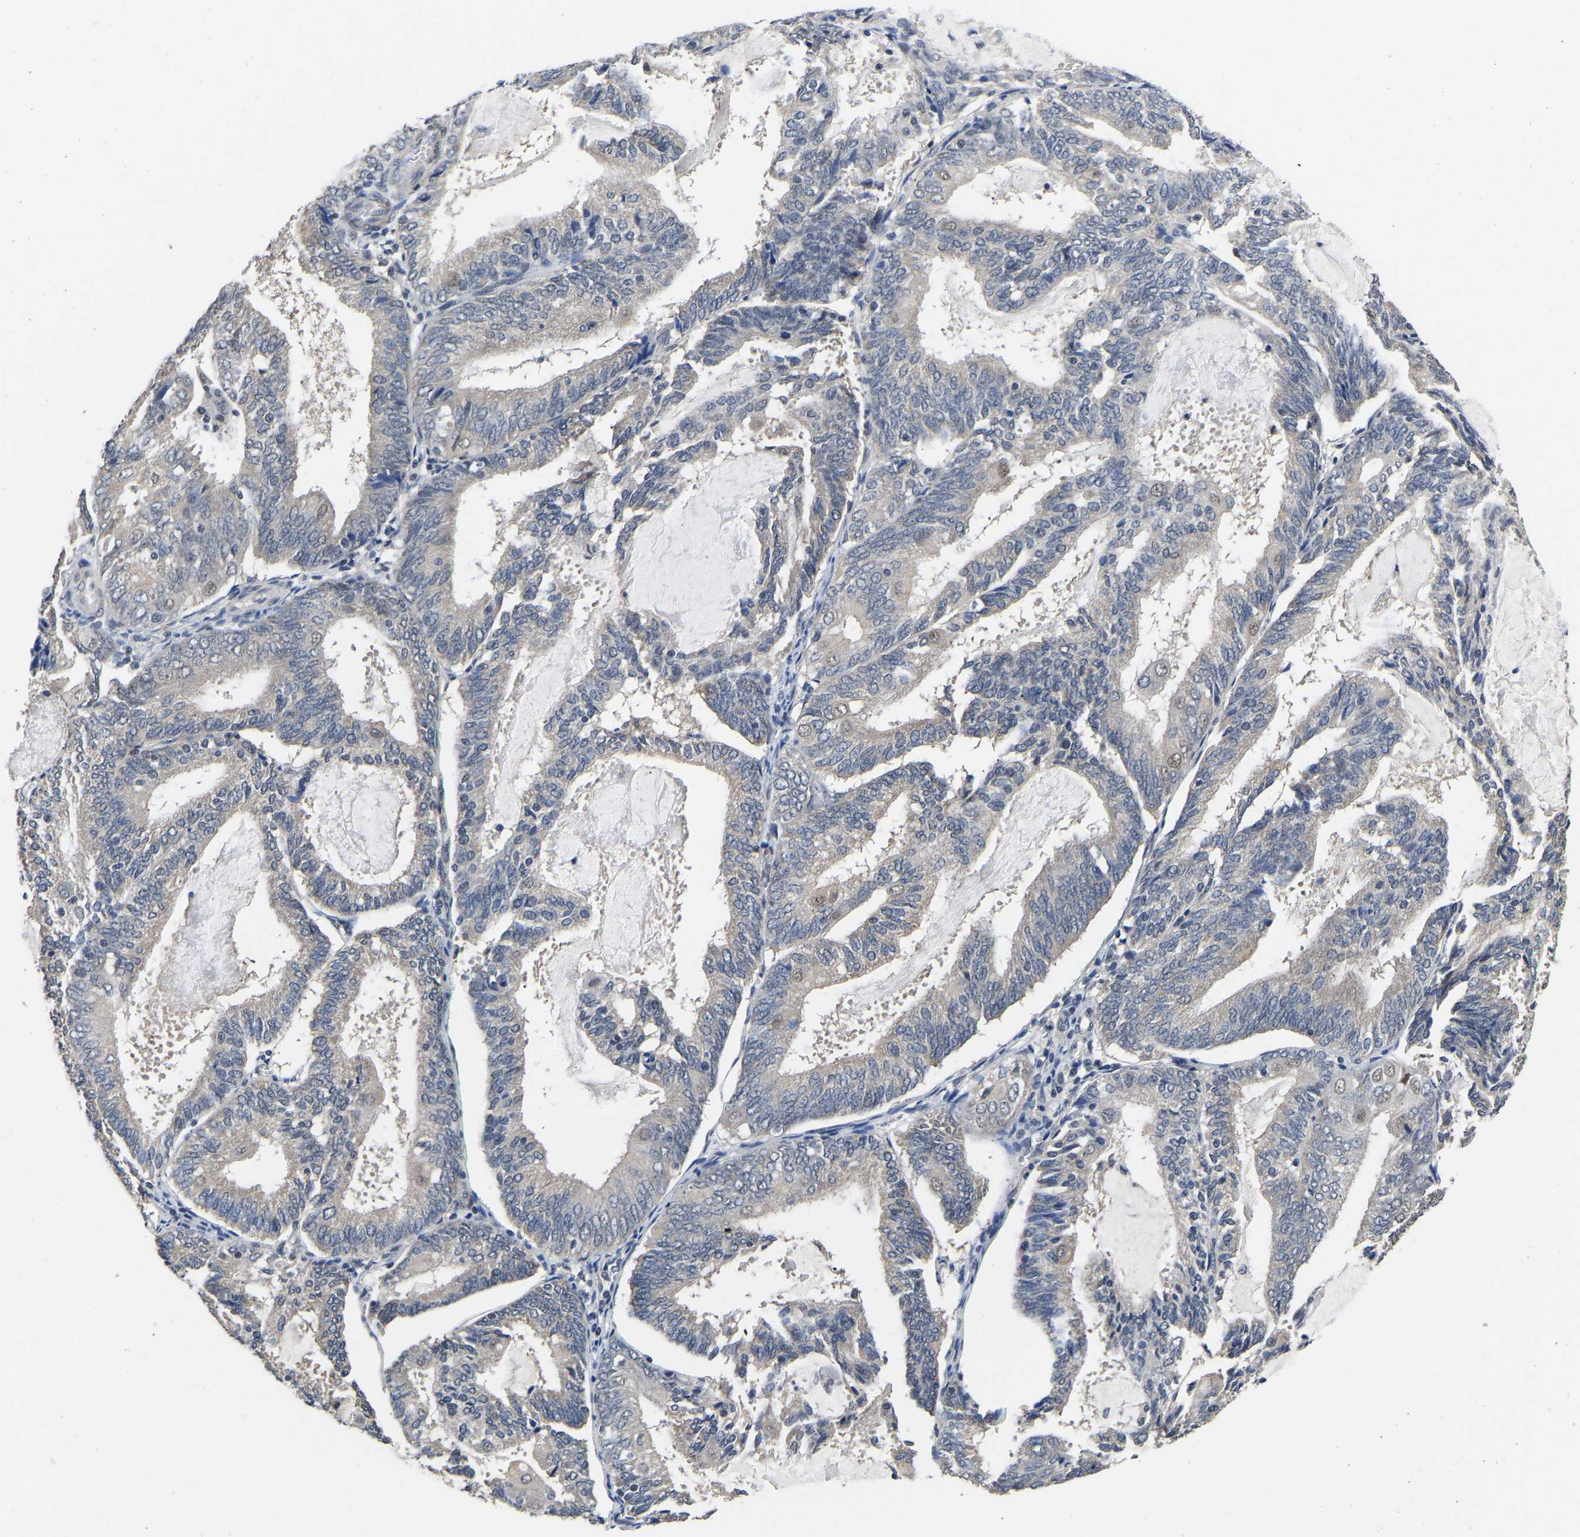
{"staining": {"intensity": "negative", "quantity": "none", "location": "none"}, "tissue": "endometrial cancer", "cell_type": "Tumor cells", "image_type": "cancer", "snomed": [{"axis": "morphology", "description": "Adenocarcinoma, NOS"}, {"axis": "topography", "description": "Endometrium"}], "caption": "Endometrial adenocarcinoma was stained to show a protein in brown. There is no significant staining in tumor cells.", "gene": "METTL16", "patient": {"sex": "female", "age": 81}}